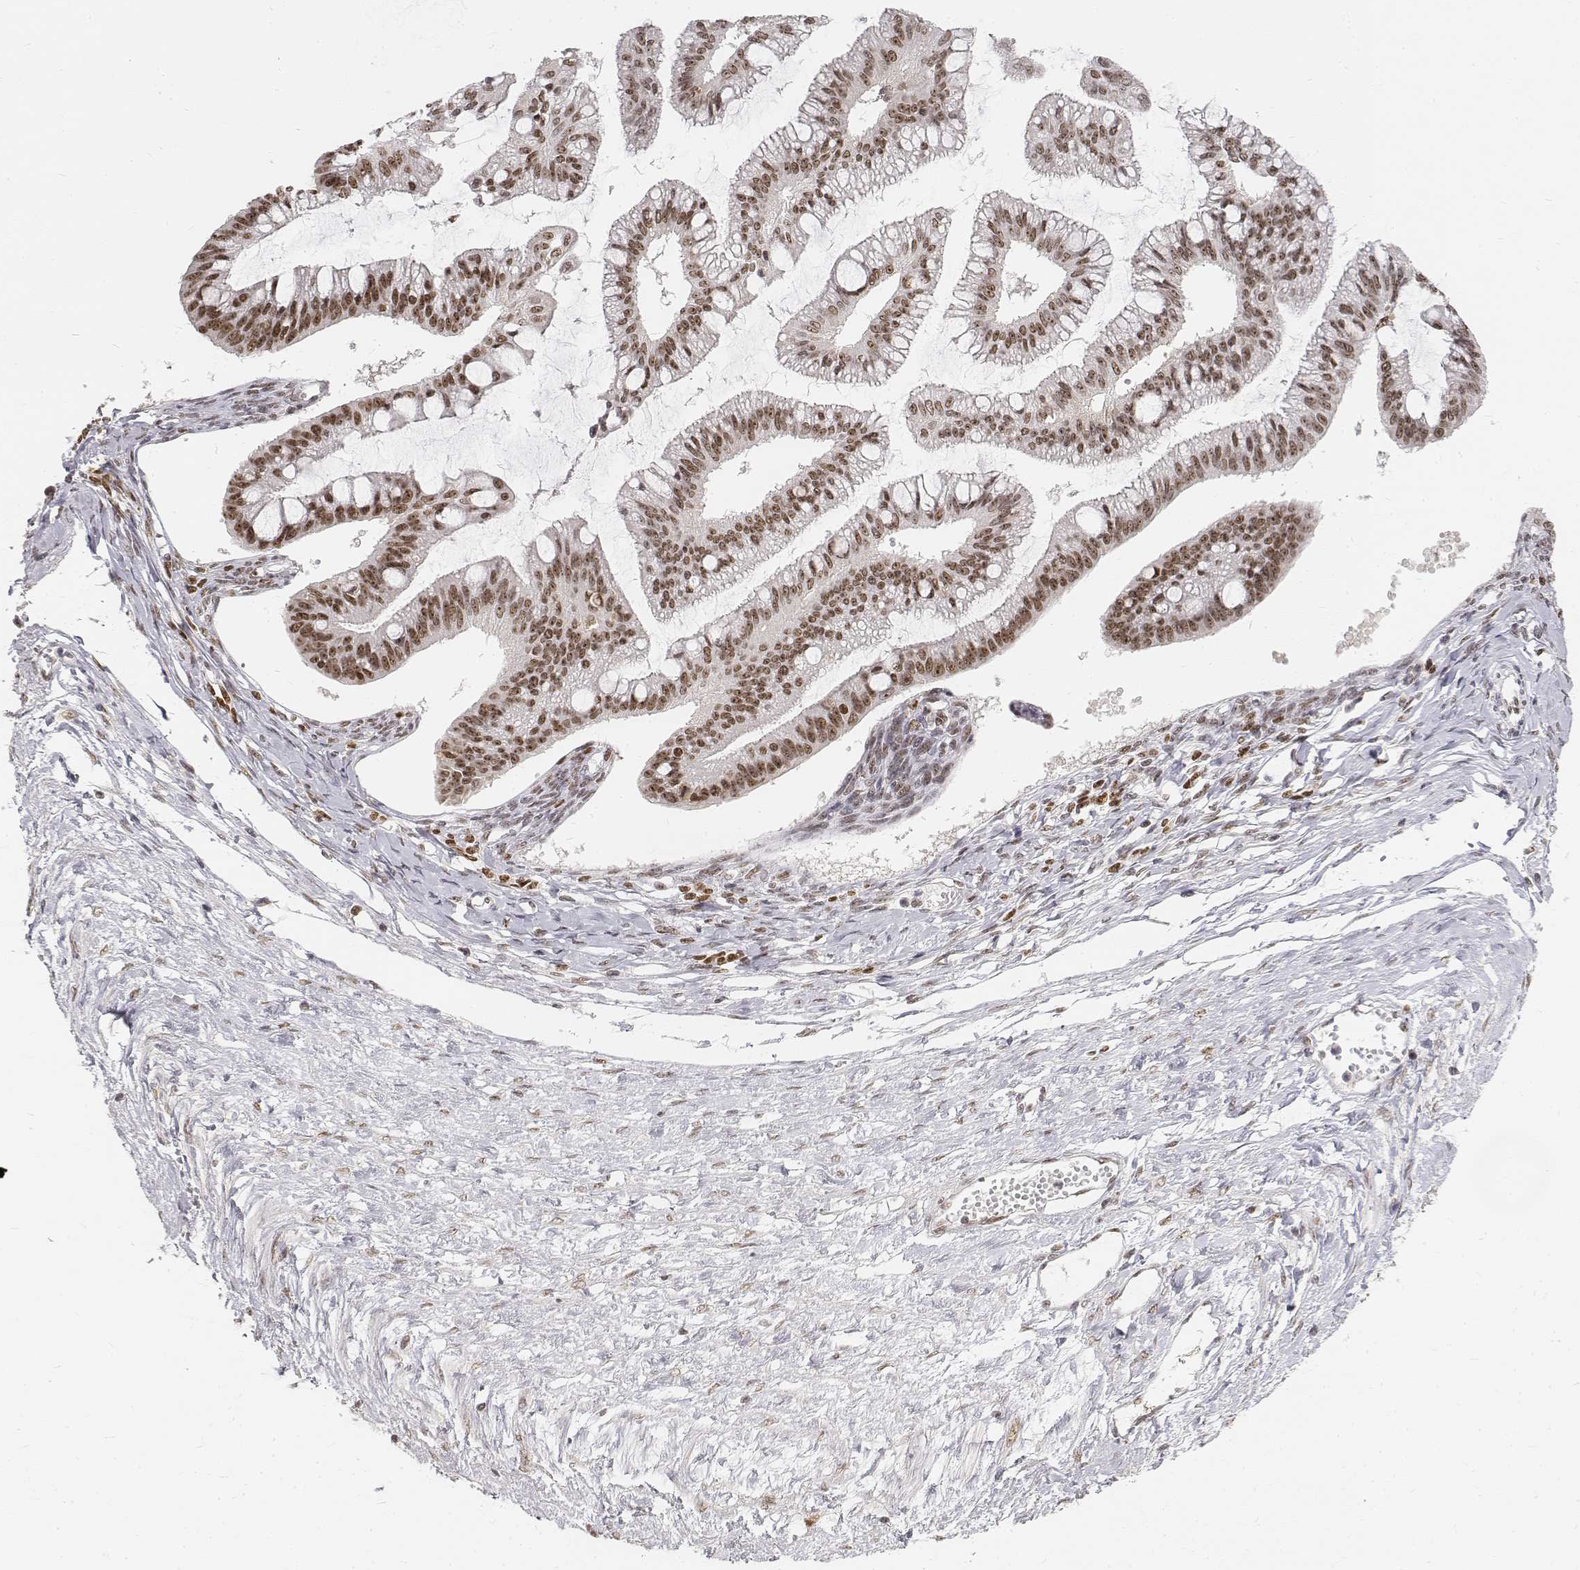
{"staining": {"intensity": "moderate", "quantity": ">75%", "location": "nuclear"}, "tissue": "ovarian cancer", "cell_type": "Tumor cells", "image_type": "cancer", "snomed": [{"axis": "morphology", "description": "Cystadenocarcinoma, mucinous, NOS"}, {"axis": "topography", "description": "Ovary"}], "caption": "About >75% of tumor cells in ovarian cancer reveal moderate nuclear protein expression as visualized by brown immunohistochemical staining.", "gene": "PHF6", "patient": {"sex": "female", "age": 73}}